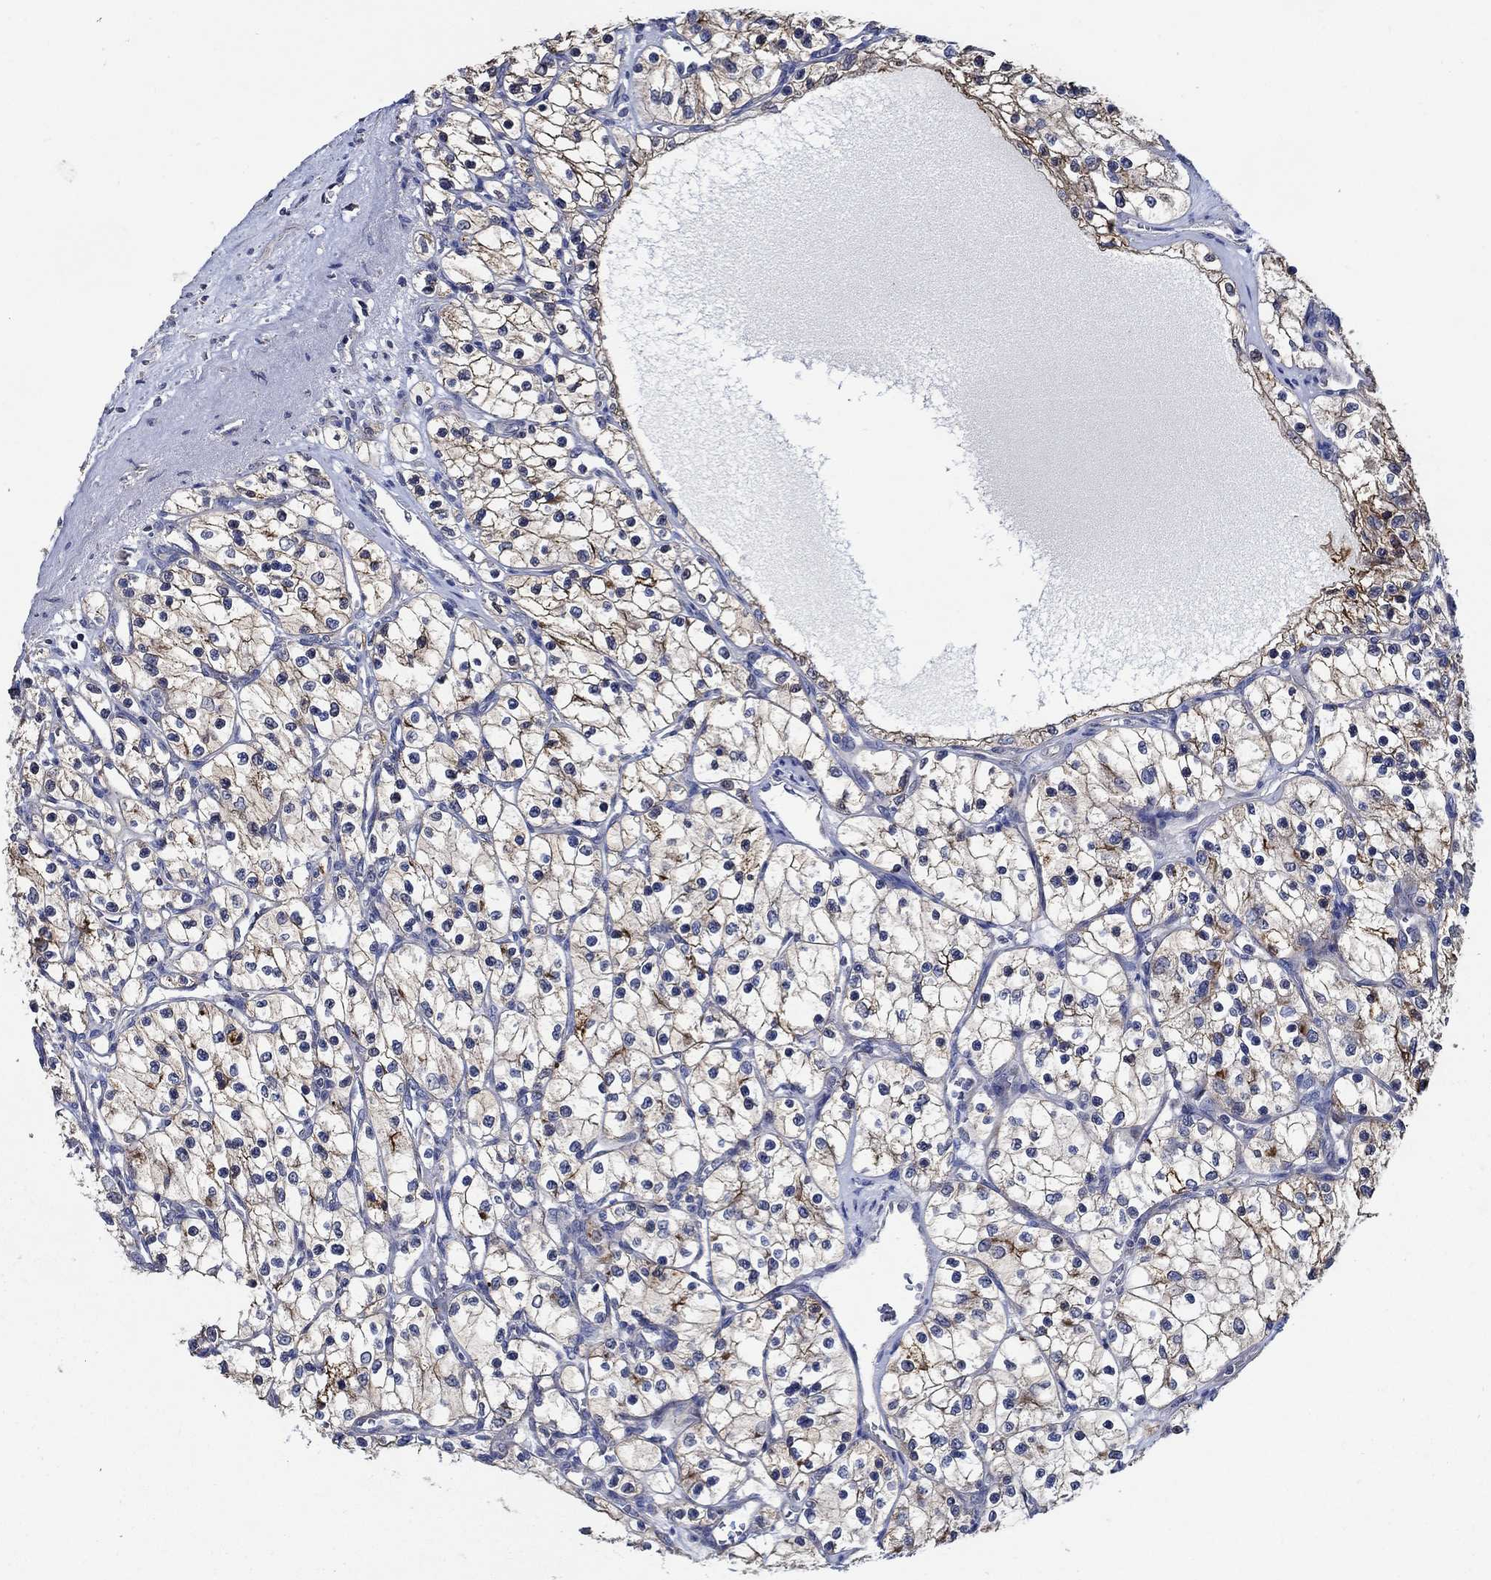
{"staining": {"intensity": "strong", "quantity": "25%-75%", "location": "cytoplasmic/membranous"}, "tissue": "renal cancer", "cell_type": "Tumor cells", "image_type": "cancer", "snomed": [{"axis": "morphology", "description": "Adenocarcinoma, NOS"}, {"axis": "topography", "description": "Kidney"}], "caption": "Immunohistochemical staining of human renal cancer exhibits high levels of strong cytoplasmic/membranous protein staining in approximately 25%-75% of tumor cells.", "gene": "WDR53", "patient": {"sex": "female", "age": 69}}